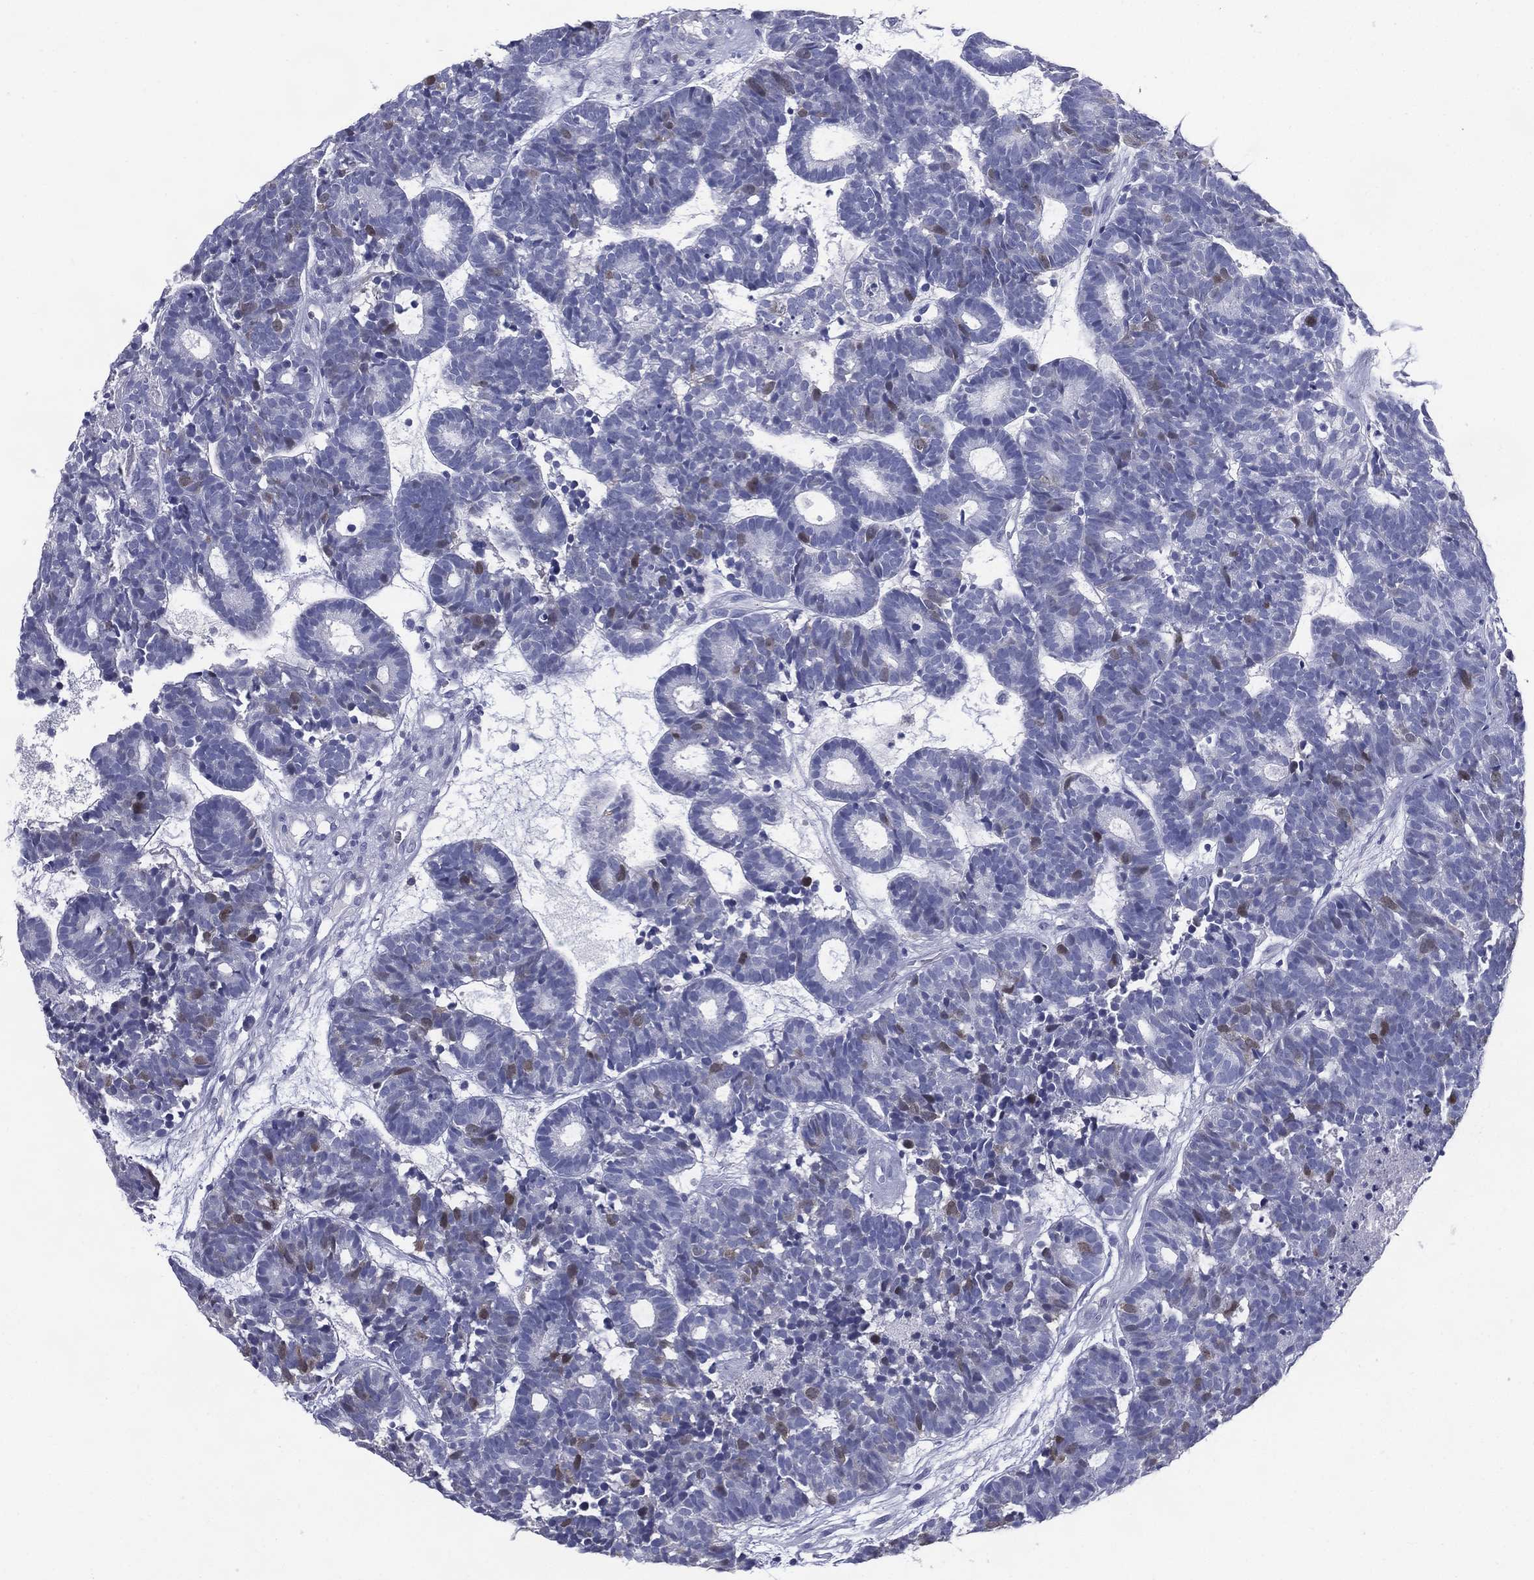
{"staining": {"intensity": "weak", "quantity": "<25%", "location": "nuclear"}, "tissue": "head and neck cancer", "cell_type": "Tumor cells", "image_type": "cancer", "snomed": [{"axis": "morphology", "description": "Adenocarcinoma, NOS"}, {"axis": "topography", "description": "Head-Neck"}], "caption": "The image demonstrates no staining of tumor cells in head and neck cancer.", "gene": "KIF2C", "patient": {"sex": "female", "age": 81}}